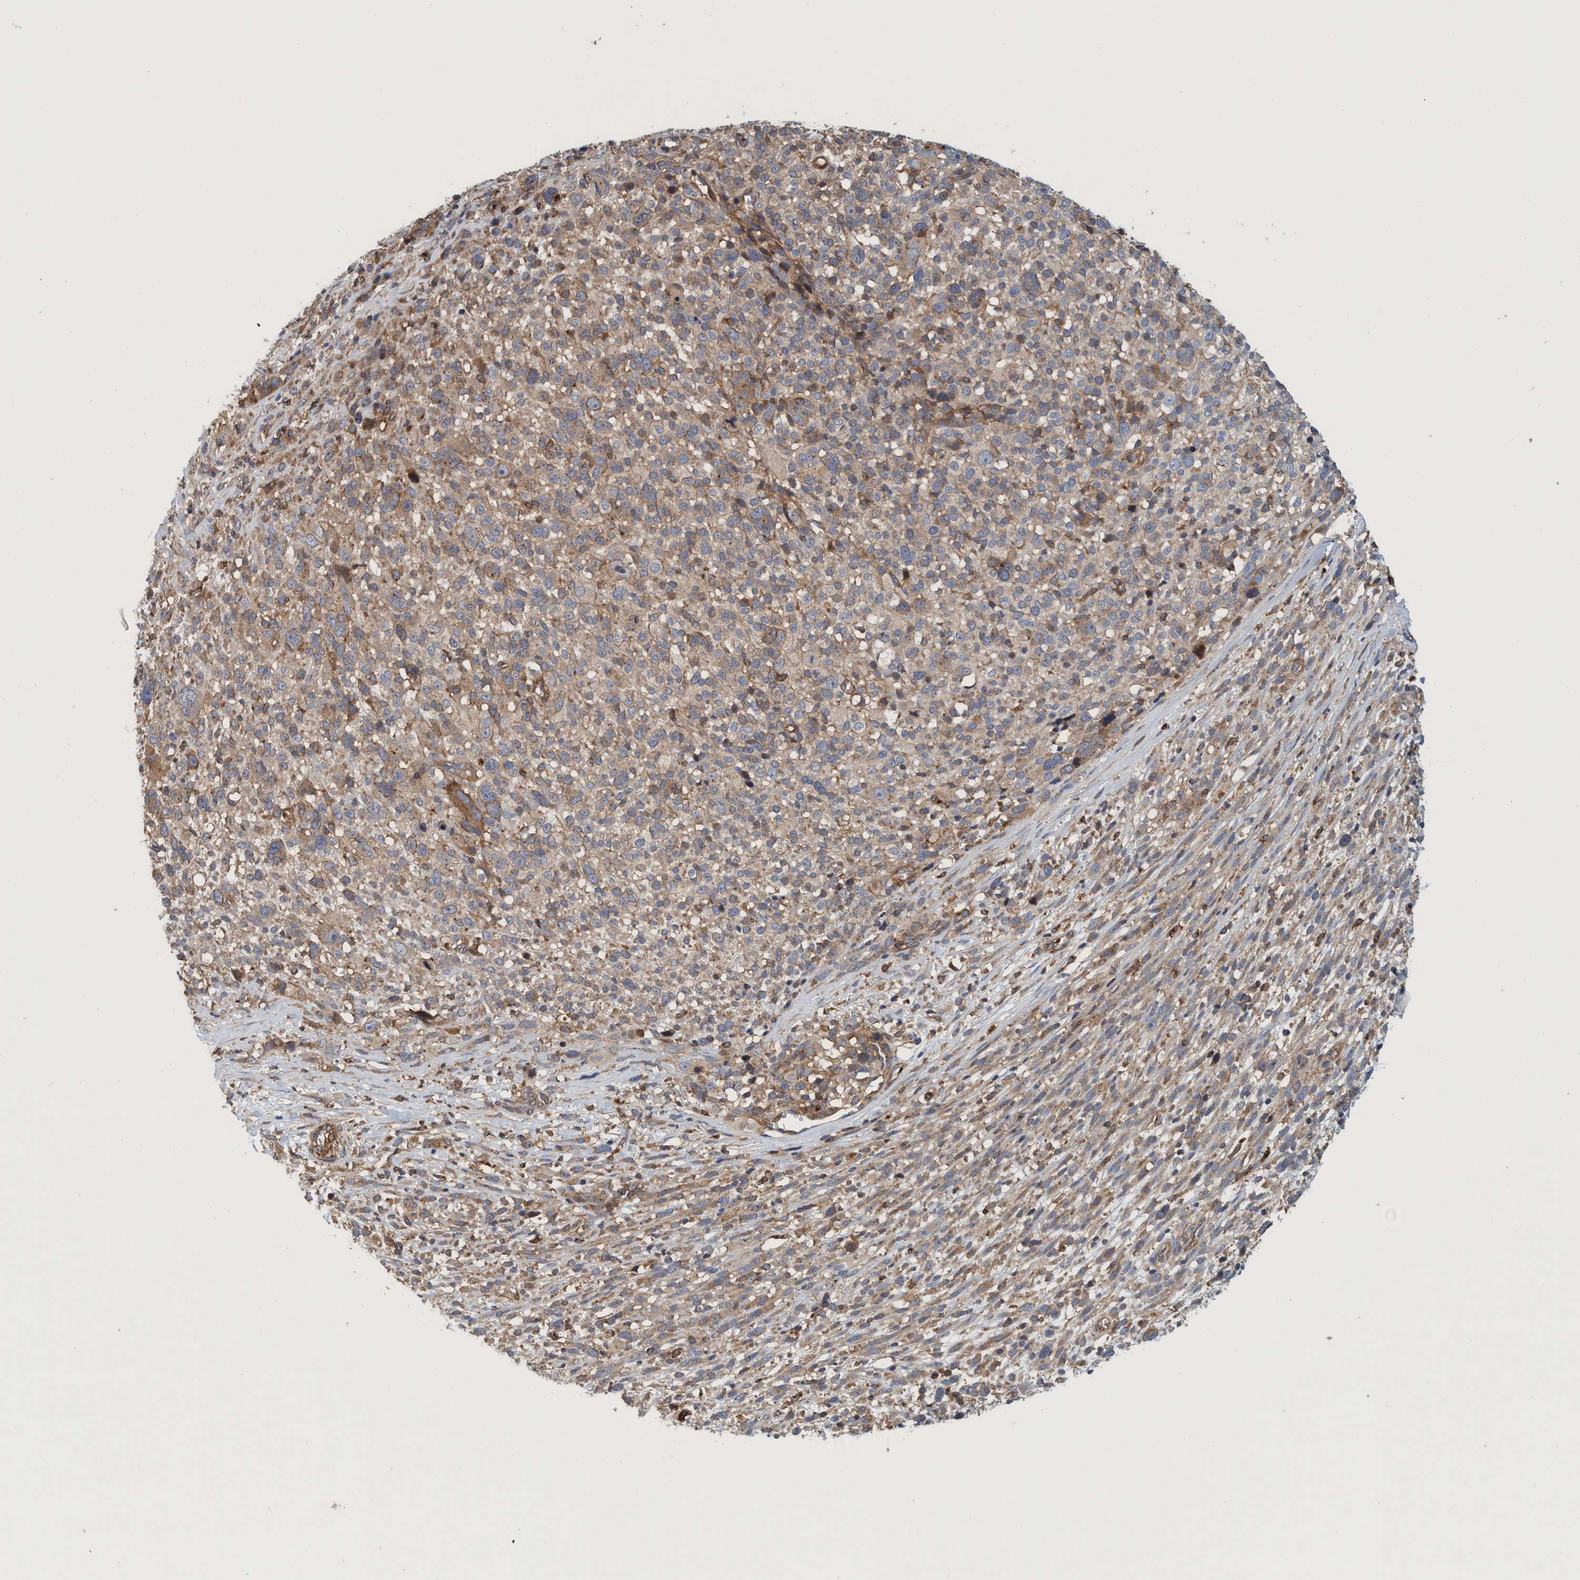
{"staining": {"intensity": "weak", "quantity": ">75%", "location": "cytoplasmic/membranous"}, "tissue": "melanoma", "cell_type": "Tumor cells", "image_type": "cancer", "snomed": [{"axis": "morphology", "description": "Malignant melanoma, NOS"}, {"axis": "topography", "description": "Skin"}], "caption": "Malignant melanoma stained with DAB (3,3'-diaminobenzidine) immunohistochemistry (IHC) shows low levels of weak cytoplasmic/membranous positivity in about >75% of tumor cells.", "gene": "SPECC1", "patient": {"sex": "female", "age": 55}}